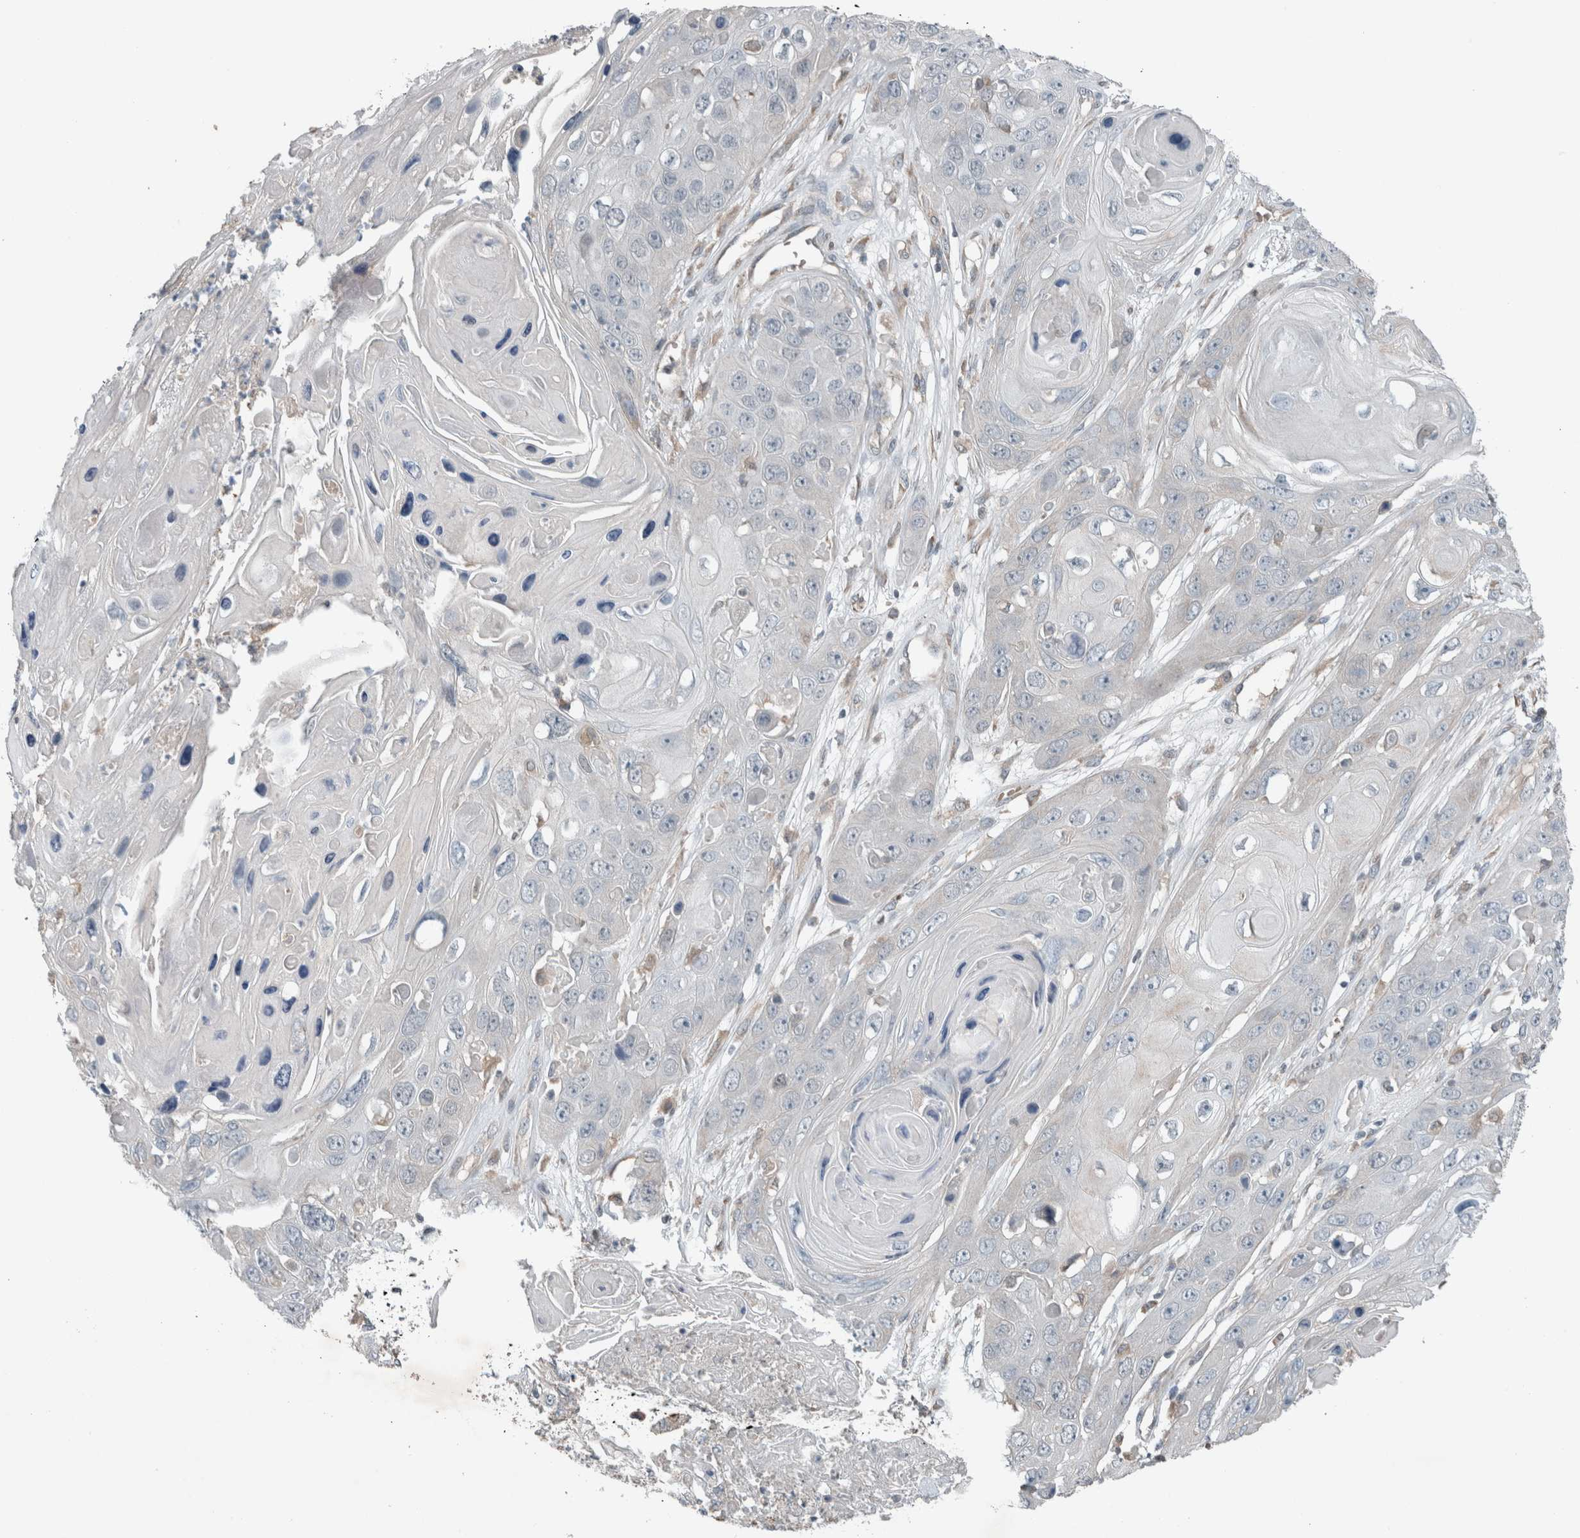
{"staining": {"intensity": "negative", "quantity": "none", "location": "none"}, "tissue": "skin cancer", "cell_type": "Tumor cells", "image_type": "cancer", "snomed": [{"axis": "morphology", "description": "Squamous cell carcinoma, NOS"}, {"axis": "topography", "description": "Skin"}], "caption": "Photomicrograph shows no protein expression in tumor cells of skin cancer (squamous cell carcinoma) tissue.", "gene": "JADE2", "patient": {"sex": "male", "age": 55}}